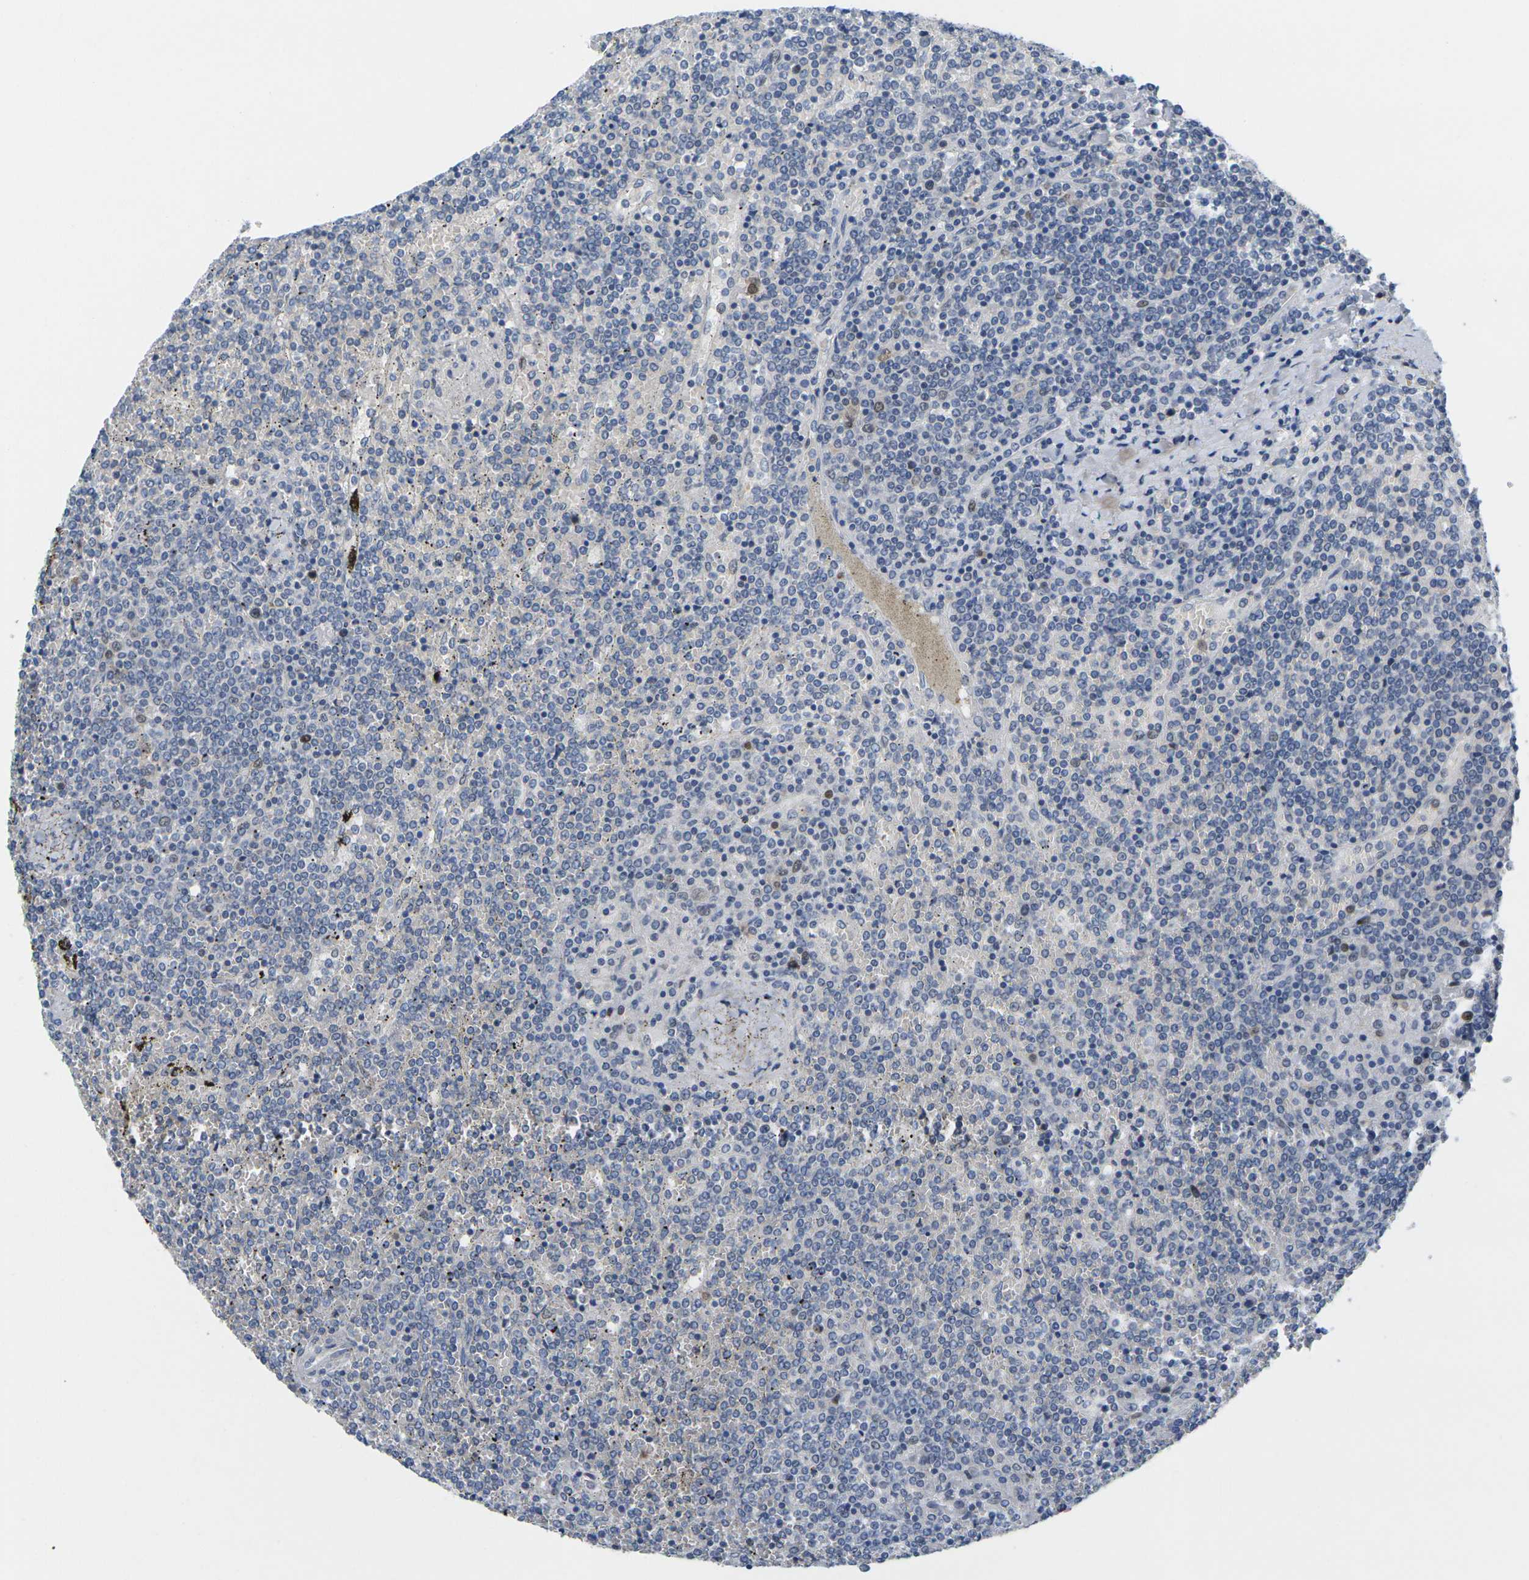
{"staining": {"intensity": "moderate", "quantity": "<25%", "location": "nuclear"}, "tissue": "lymphoma", "cell_type": "Tumor cells", "image_type": "cancer", "snomed": [{"axis": "morphology", "description": "Malignant lymphoma, non-Hodgkin's type, Low grade"}, {"axis": "topography", "description": "Spleen"}], "caption": "Immunohistochemistry (IHC) micrograph of neoplastic tissue: lymphoma stained using IHC reveals low levels of moderate protein expression localized specifically in the nuclear of tumor cells, appearing as a nuclear brown color.", "gene": "CDK2", "patient": {"sex": "female", "age": 19}}